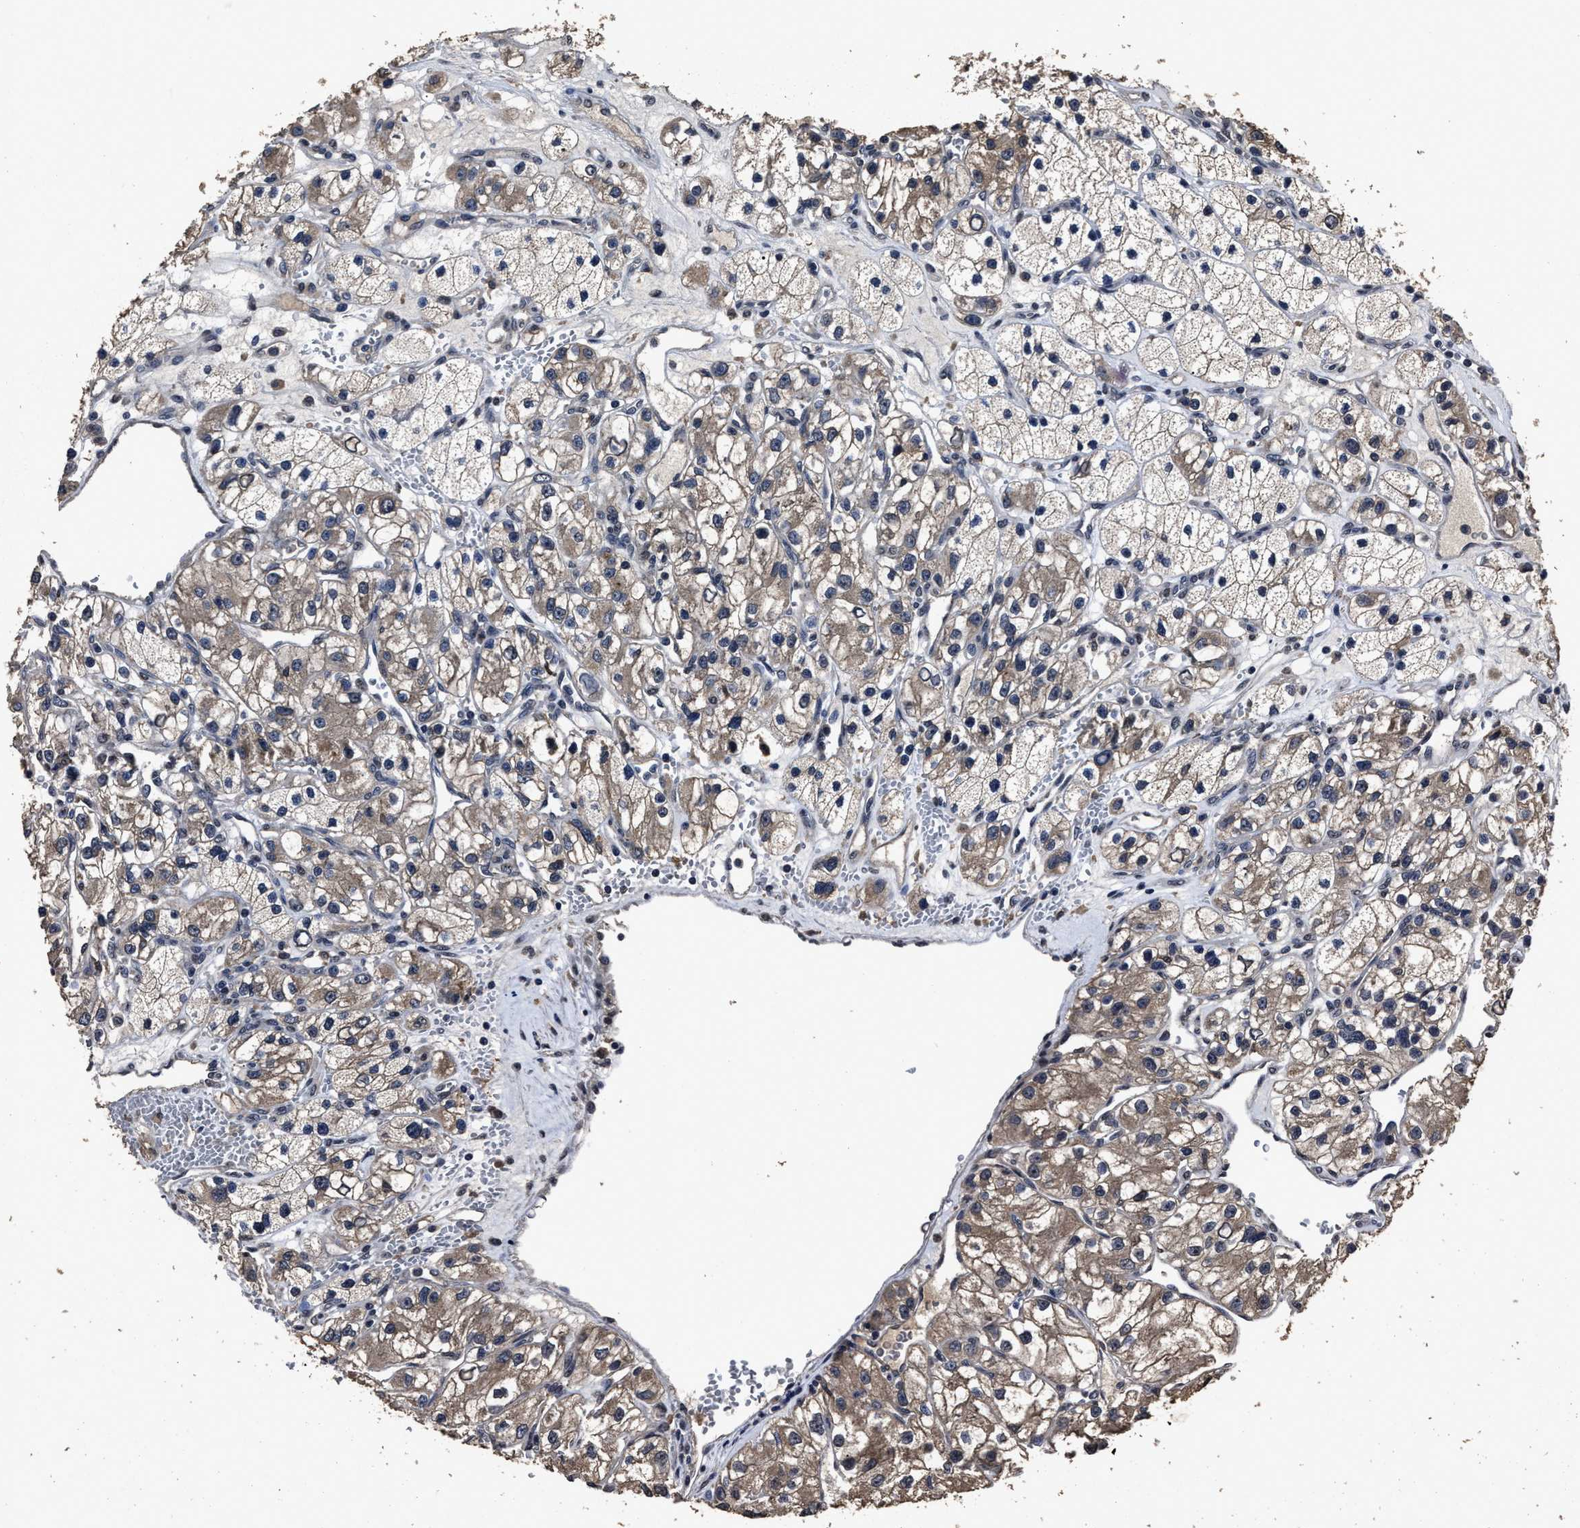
{"staining": {"intensity": "weak", "quantity": "25%-75%", "location": "cytoplasmic/membranous"}, "tissue": "renal cancer", "cell_type": "Tumor cells", "image_type": "cancer", "snomed": [{"axis": "morphology", "description": "Adenocarcinoma, NOS"}, {"axis": "topography", "description": "Kidney"}], "caption": "IHC staining of renal cancer (adenocarcinoma), which demonstrates low levels of weak cytoplasmic/membranous staining in approximately 25%-75% of tumor cells indicating weak cytoplasmic/membranous protein positivity. The staining was performed using DAB (3,3'-diaminobenzidine) (brown) for protein detection and nuclei were counterstained in hematoxylin (blue).", "gene": "RSBN1L", "patient": {"sex": "female", "age": 57}}